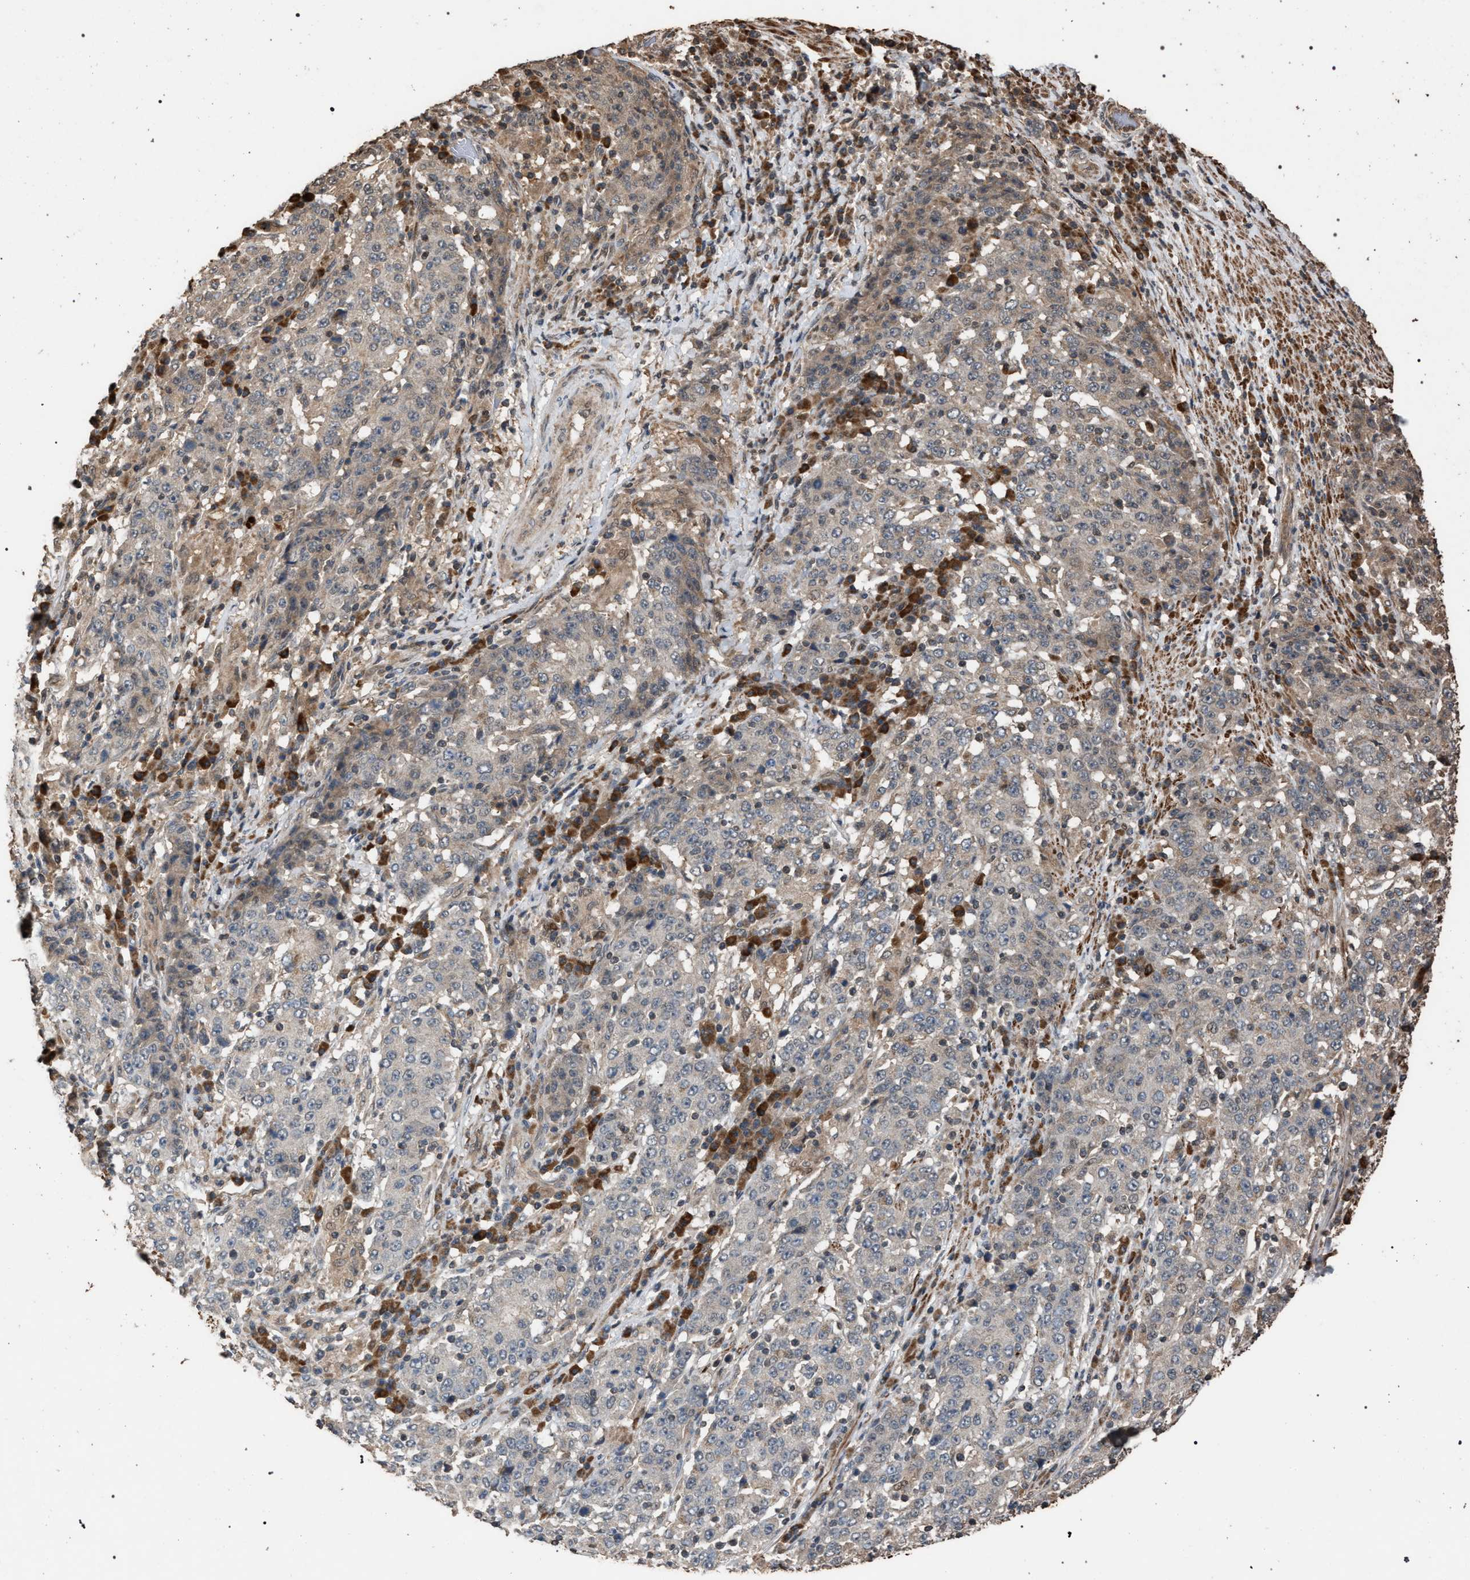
{"staining": {"intensity": "weak", "quantity": "<25%", "location": "cytoplasmic/membranous"}, "tissue": "stomach cancer", "cell_type": "Tumor cells", "image_type": "cancer", "snomed": [{"axis": "morphology", "description": "Adenocarcinoma, NOS"}, {"axis": "topography", "description": "Stomach"}], "caption": "IHC histopathology image of neoplastic tissue: human adenocarcinoma (stomach) stained with DAB (3,3'-diaminobenzidine) demonstrates no significant protein expression in tumor cells. (DAB (3,3'-diaminobenzidine) immunohistochemistry (IHC), high magnification).", "gene": "NAA35", "patient": {"sex": "male", "age": 59}}